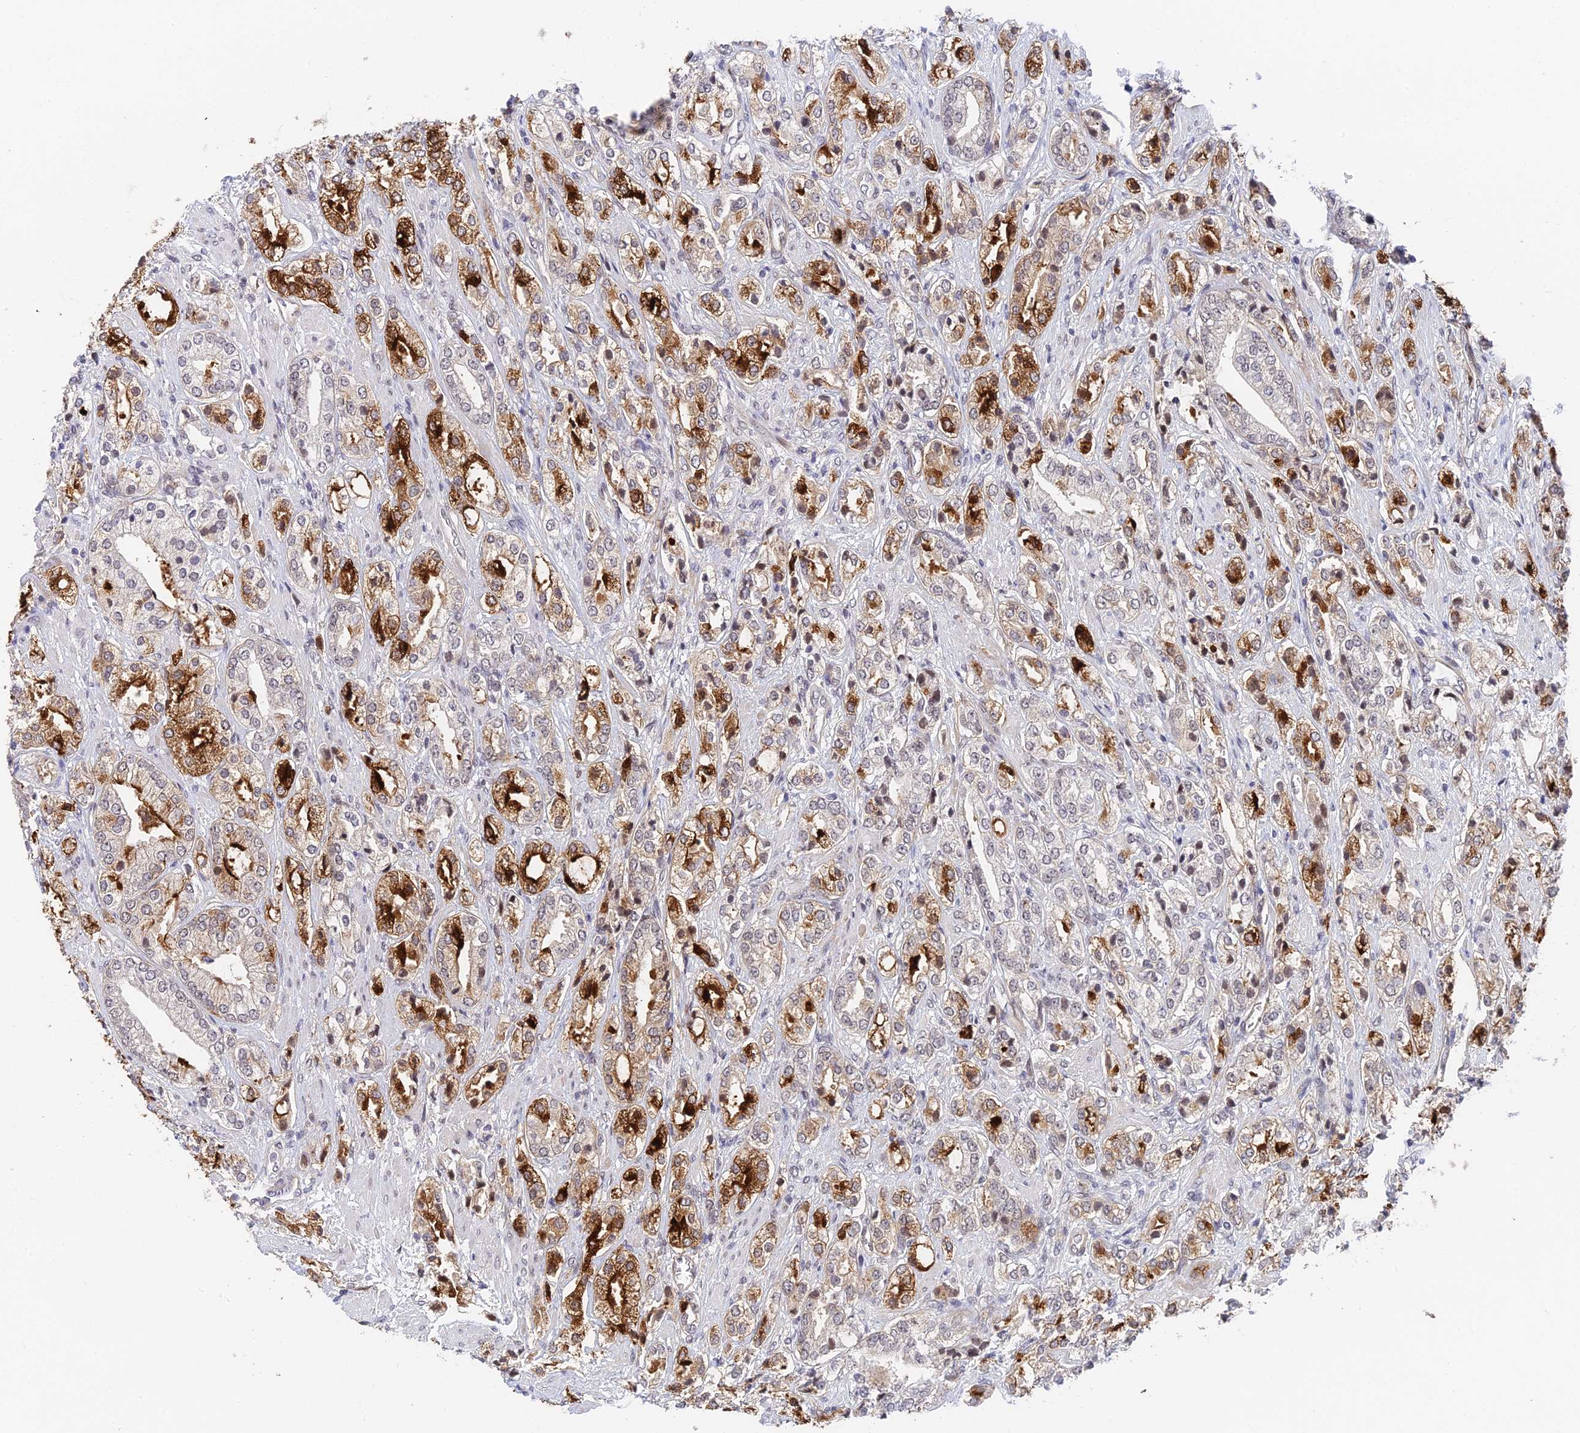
{"staining": {"intensity": "strong", "quantity": "25%-75%", "location": "cytoplasmic/membranous"}, "tissue": "prostate cancer", "cell_type": "Tumor cells", "image_type": "cancer", "snomed": [{"axis": "morphology", "description": "Adenocarcinoma, High grade"}, {"axis": "topography", "description": "Prostate"}], "caption": "Strong cytoplasmic/membranous staining is identified in about 25%-75% of tumor cells in prostate cancer (high-grade adenocarcinoma). The protein of interest is shown in brown color, while the nuclei are stained blue.", "gene": "NSMCE1", "patient": {"sex": "male", "age": 50}}